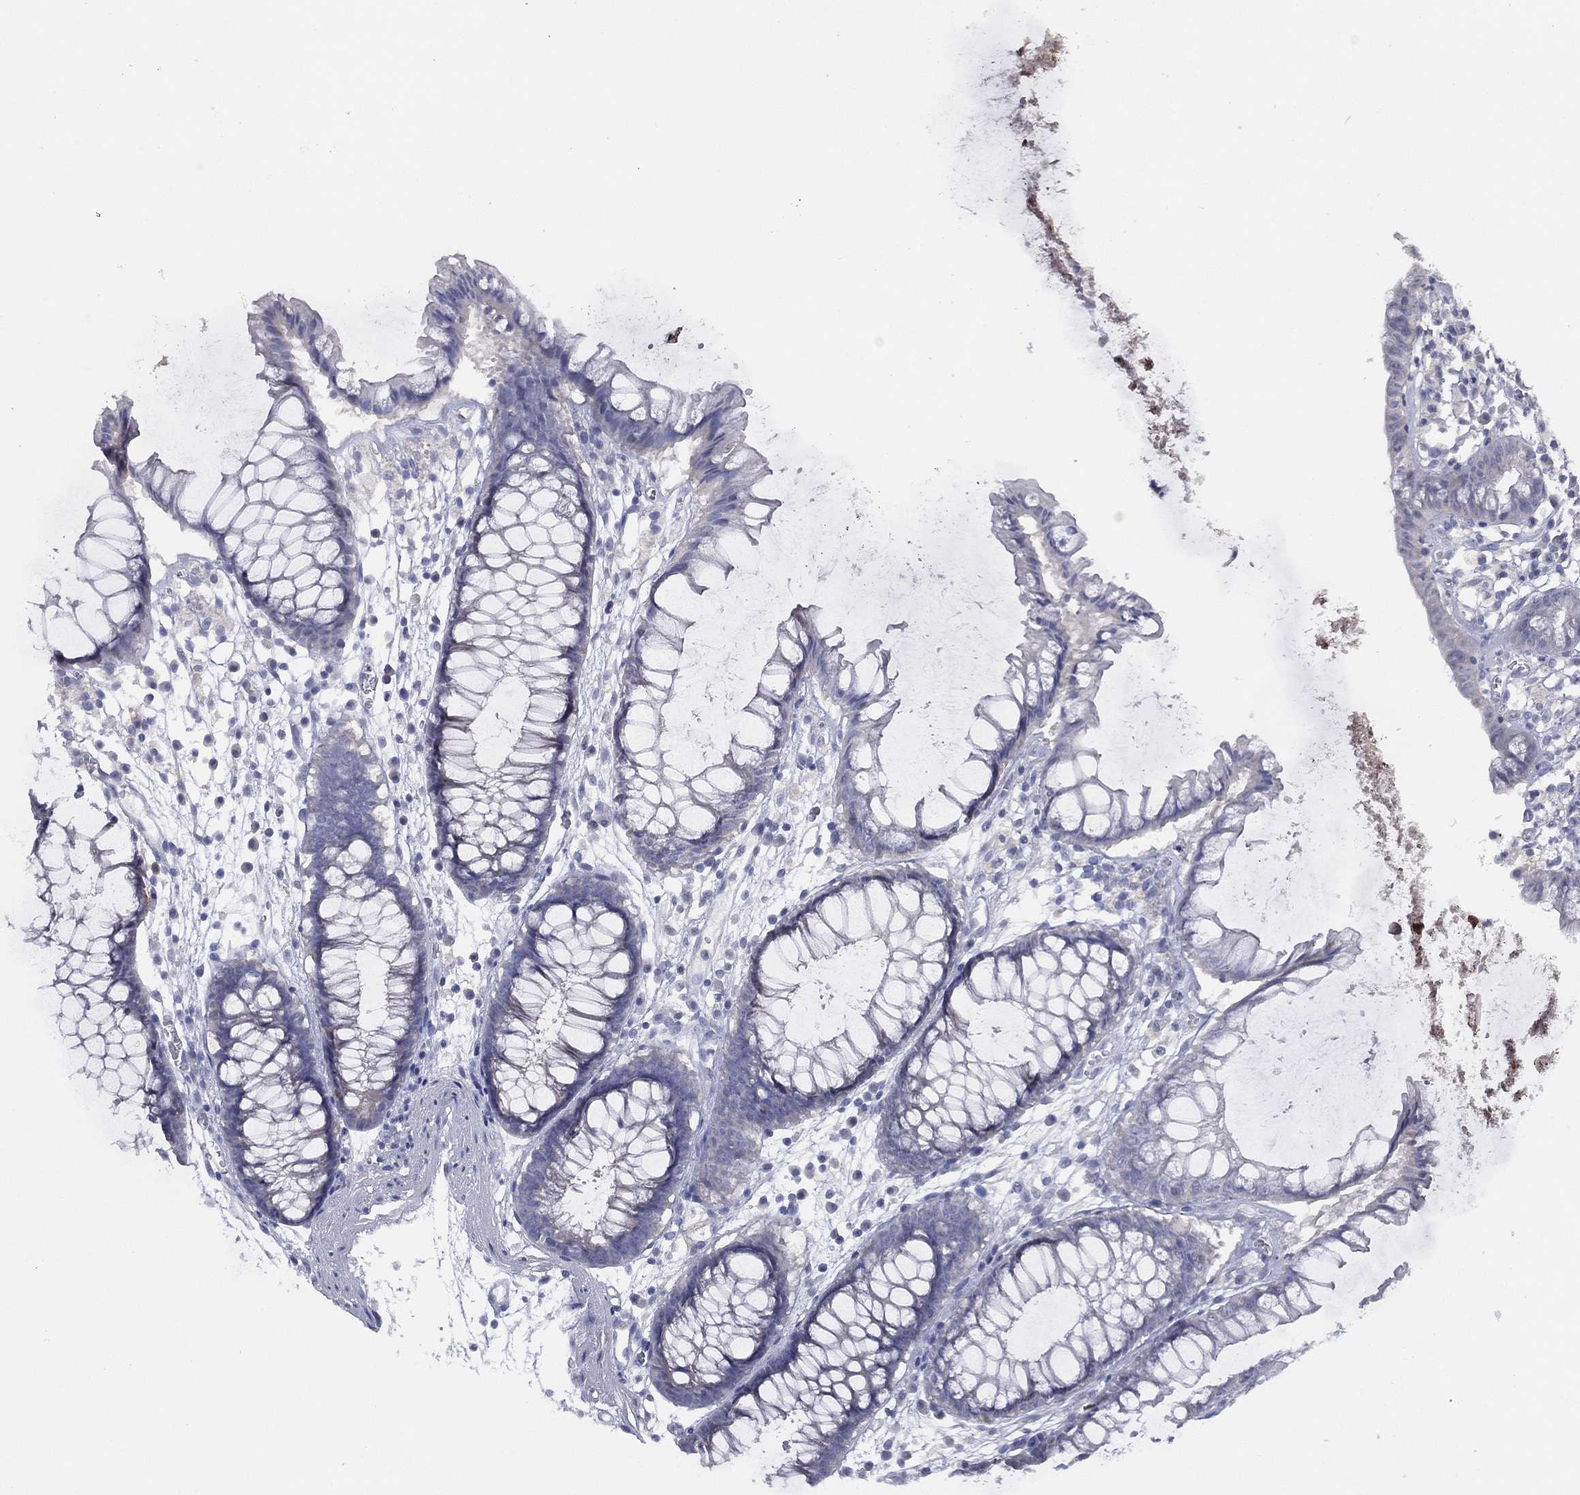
{"staining": {"intensity": "negative", "quantity": "none", "location": "none"}, "tissue": "colon", "cell_type": "Endothelial cells", "image_type": "normal", "snomed": [{"axis": "morphology", "description": "Normal tissue, NOS"}, {"axis": "morphology", "description": "Adenocarcinoma, NOS"}, {"axis": "topography", "description": "Colon"}], "caption": "A photomicrograph of colon stained for a protein demonstrates no brown staining in endothelial cells. Nuclei are stained in blue.", "gene": "SLC13A4", "patient": {"sex": "male", "age": 65}}